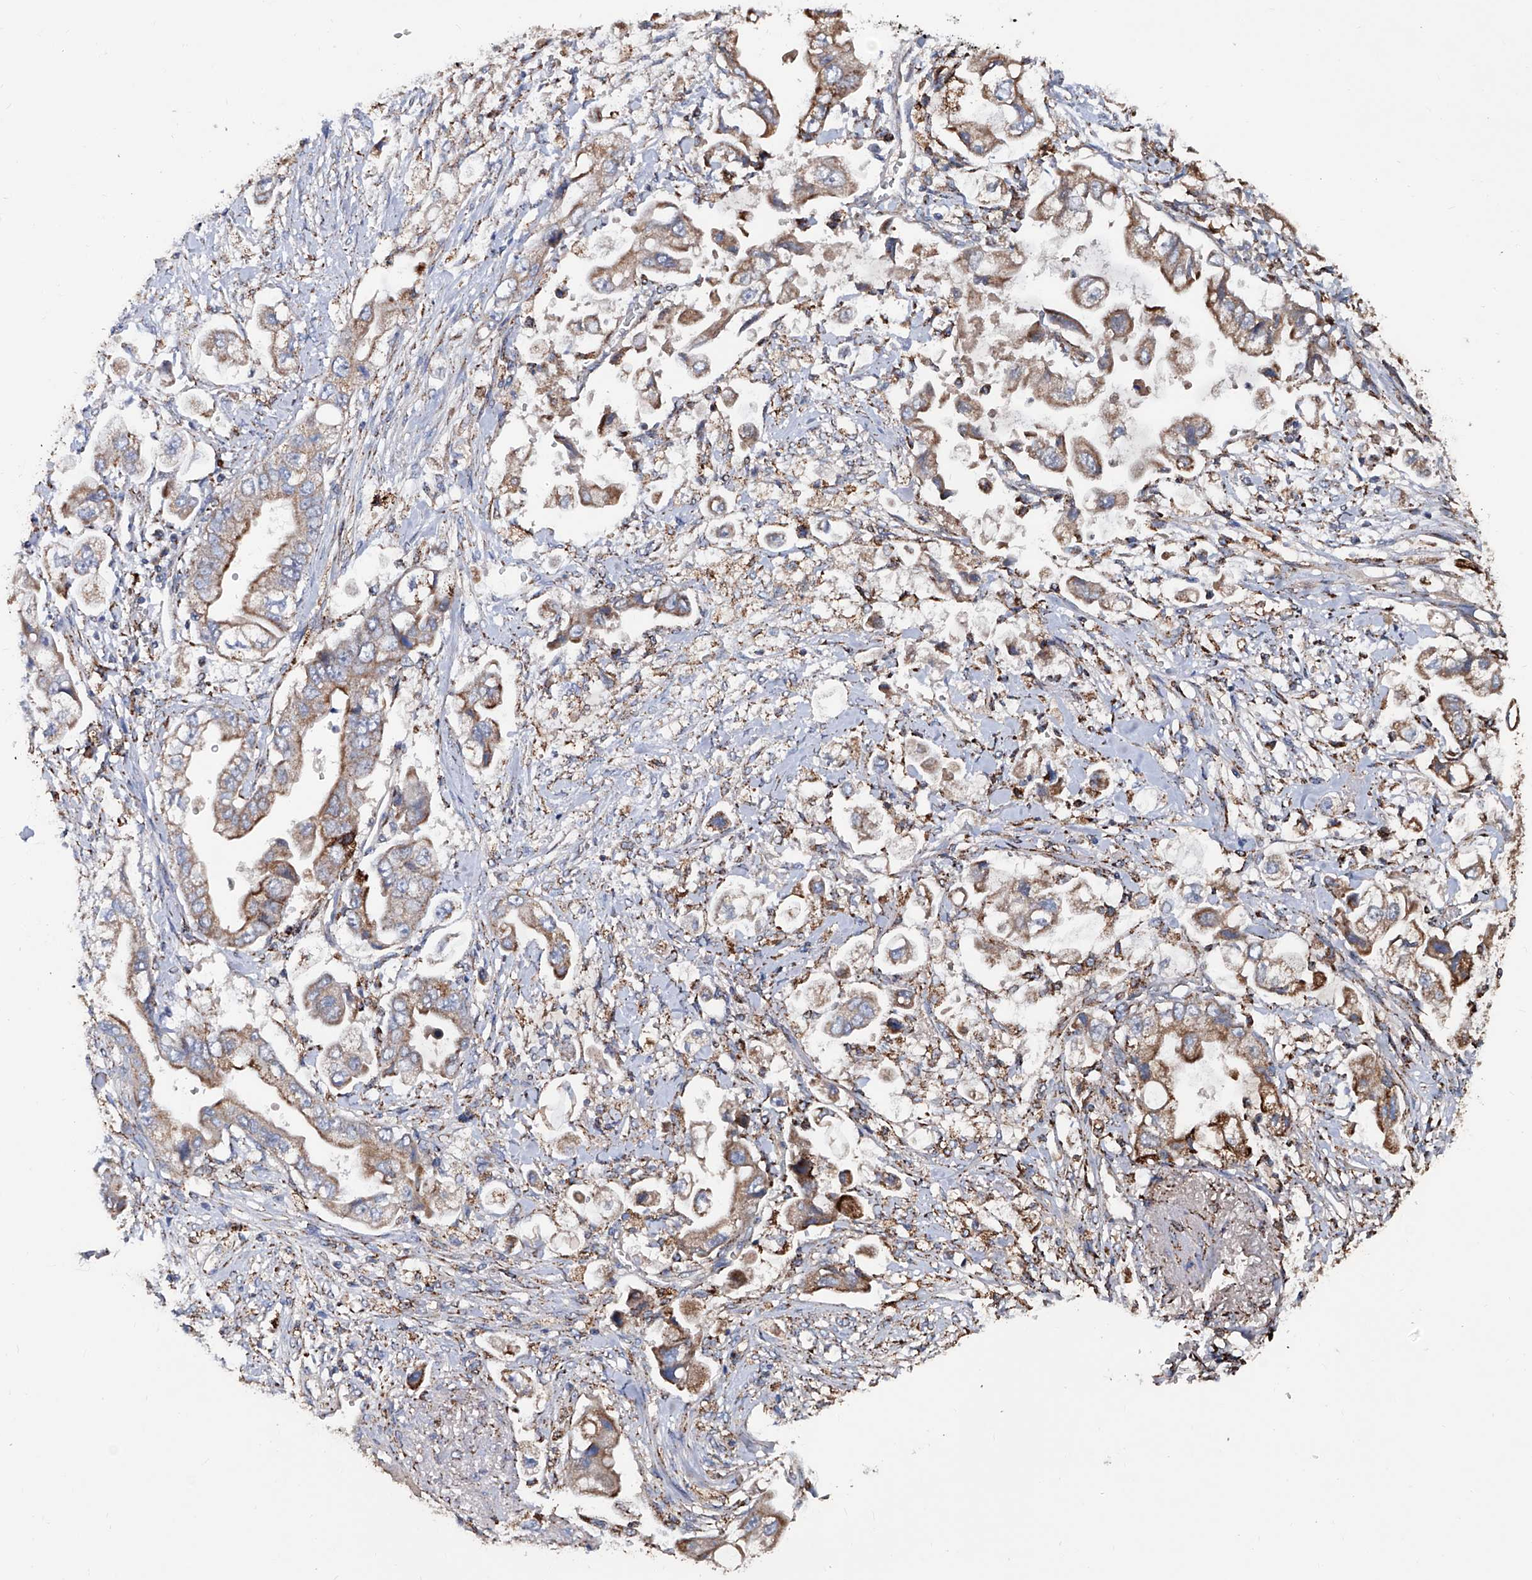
{"staining": {"intensity": "moderate", "quantity": ">75%", "location": "cytoplasmic/membranous"}, "tissue": "stomach cancer", "cell_type": "Tumor cells", "image_type": "cancer", "snomed": [{"axis": "morphology", "description": "Adenocarcinoma, NOS"}, {"axis": "topography", "description": "Stomach"}], "caption": "Protein staining of stomach cancer (adenocarcinoma) tissue demonstrates moderate cytoplasmic/membranous expression in approximately >75% of tumor cells.", "gene": "NHS", "patient": {"sex": "male", "age": 62}}